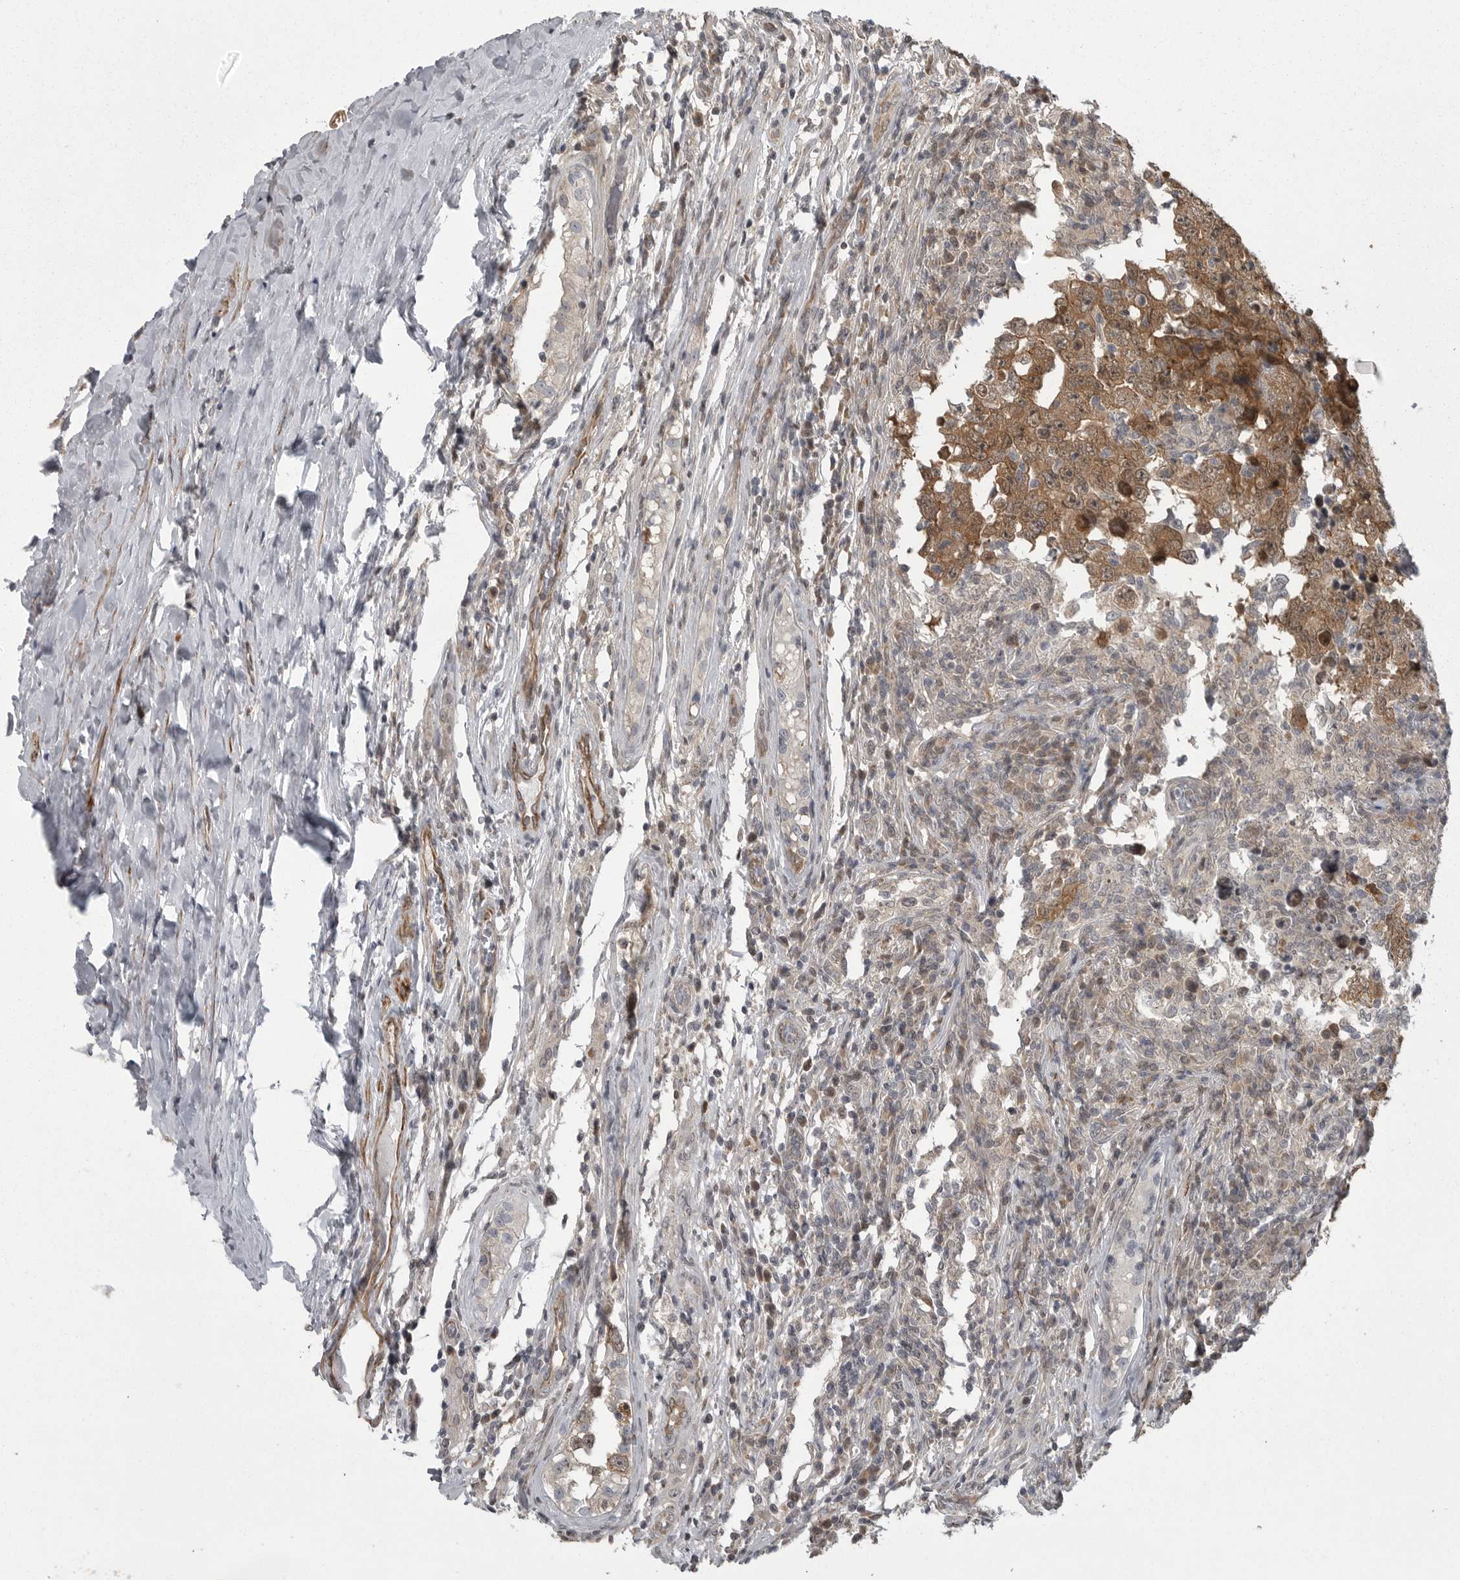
{"staining": {"intensity": "moderate", "quantity": ">75%", "location": "cytoplasmic/membranous"}, "tissue": "testis cancer", "cell_type": "Tumor cells", "image_type": "cancer", "snomed": [{"axis": "morphology", "description": "Carcinoma, Embryonal, NOS"}, {"axis": "topography", "description": "Testis"}], "caption": "A brown stain shows moderate cytoplasmic/membranous positivity of a protein in testis embryonal carcinoma tumor cells. The staining was performed using DAB (3,3'-diaminobenzidine) to visualize the protein expression in brown, while the nuclei were stained in blue with hematoxylin (Magnification: 20x).", "gene": "PPP1R9A", "patient": {"sex": "male", "age": 26}}